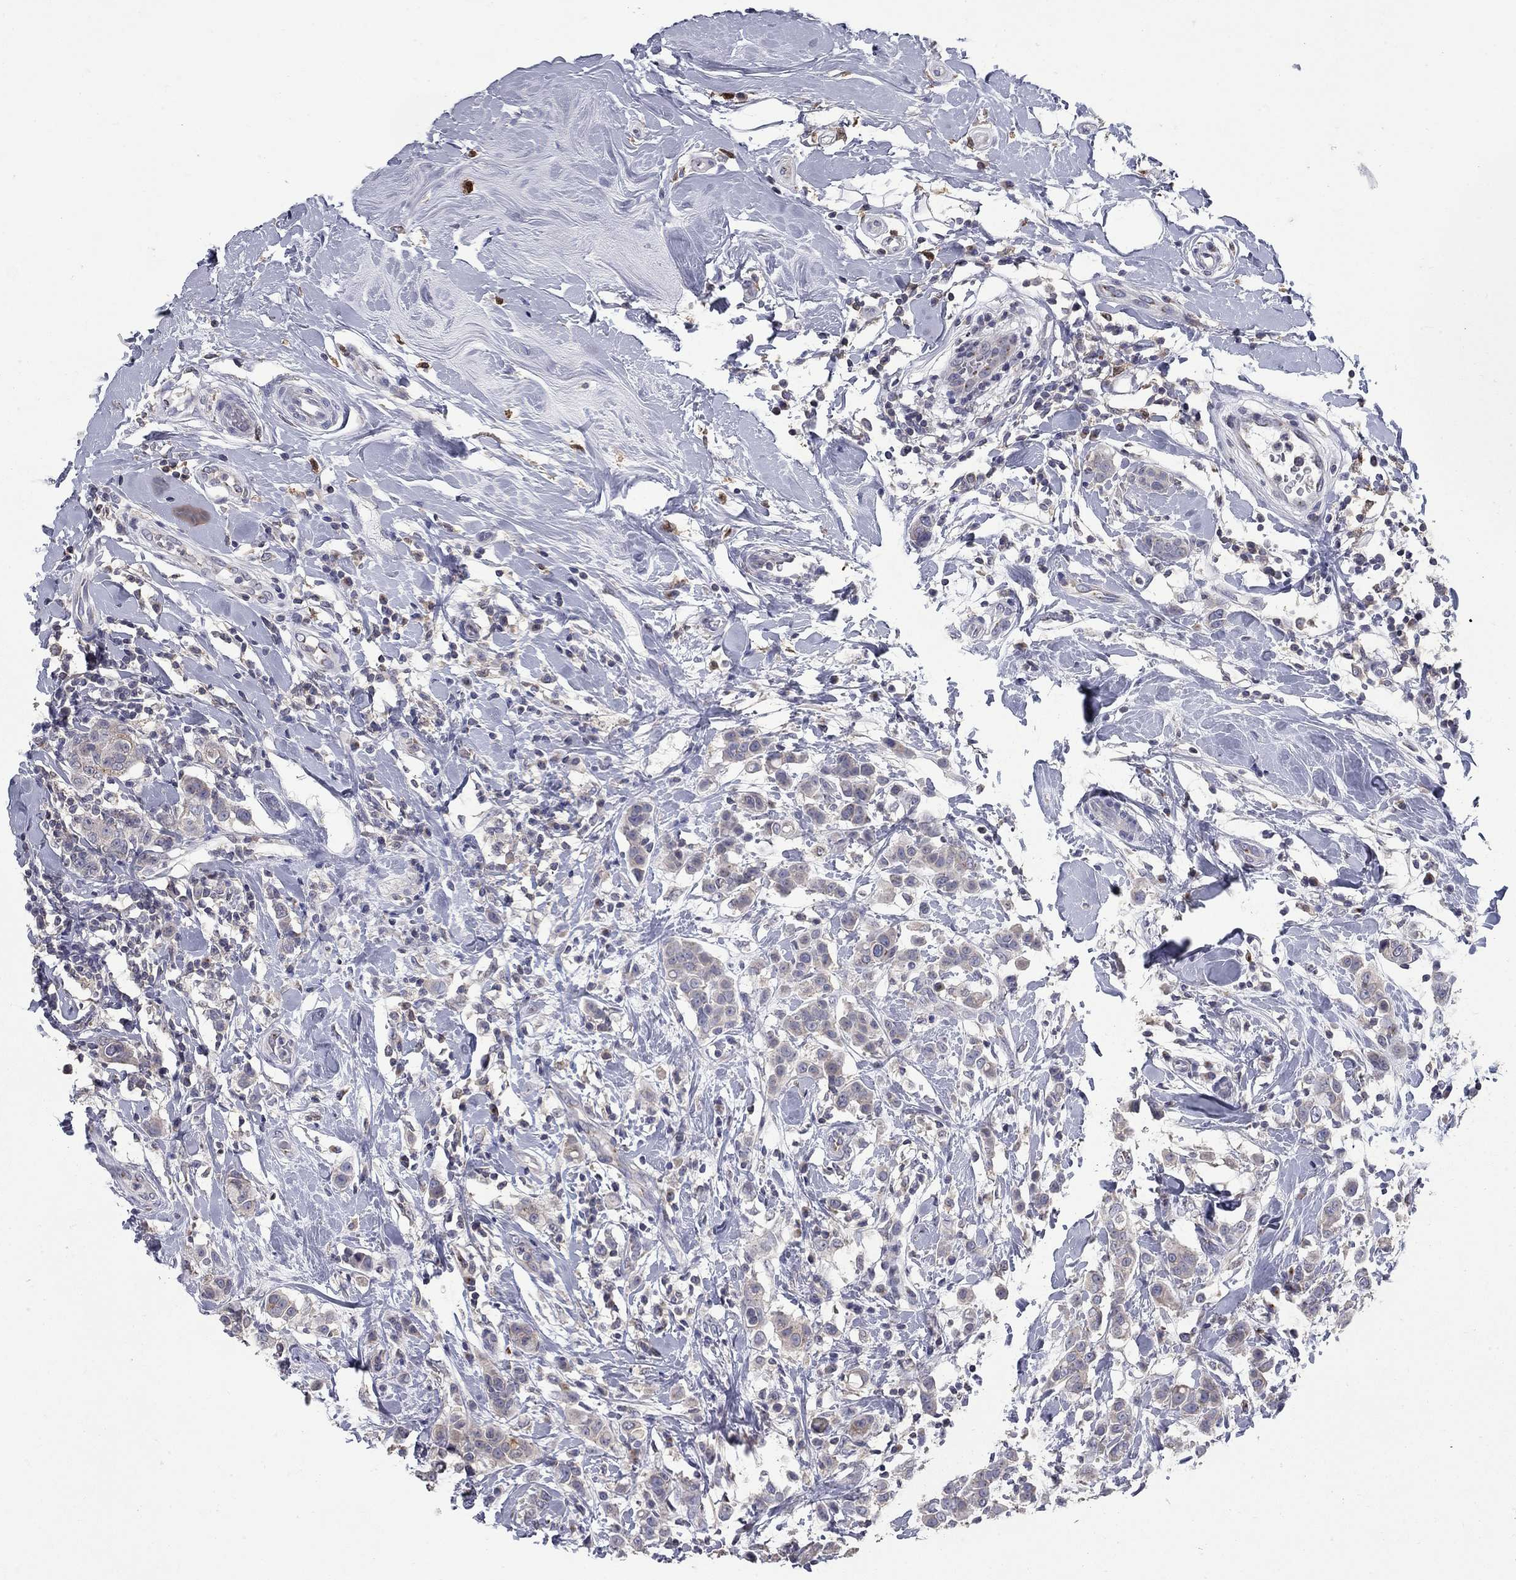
{"staining": {"intensity": "weak", "quantity": ">75%", "location": "cytoplasmic/membranous"}, "tissue": "breast cancer", "cell_type": "Tumor cells", "image_type": "cancer", "snomed": [{"axis": "morphology", "description": "Duct carcinoma"}, {"axis": "topography", "description": "Breast"}], "caption": "The photomicrograph reveals staining of breast cancer (invasive ductal carcinoma), revealing weak cytoplasmic/membranous protein positivity (brown color) within tumor cells.", "gene": "KIAA0319L", "patient": {"sex": "female", "age": 27}}